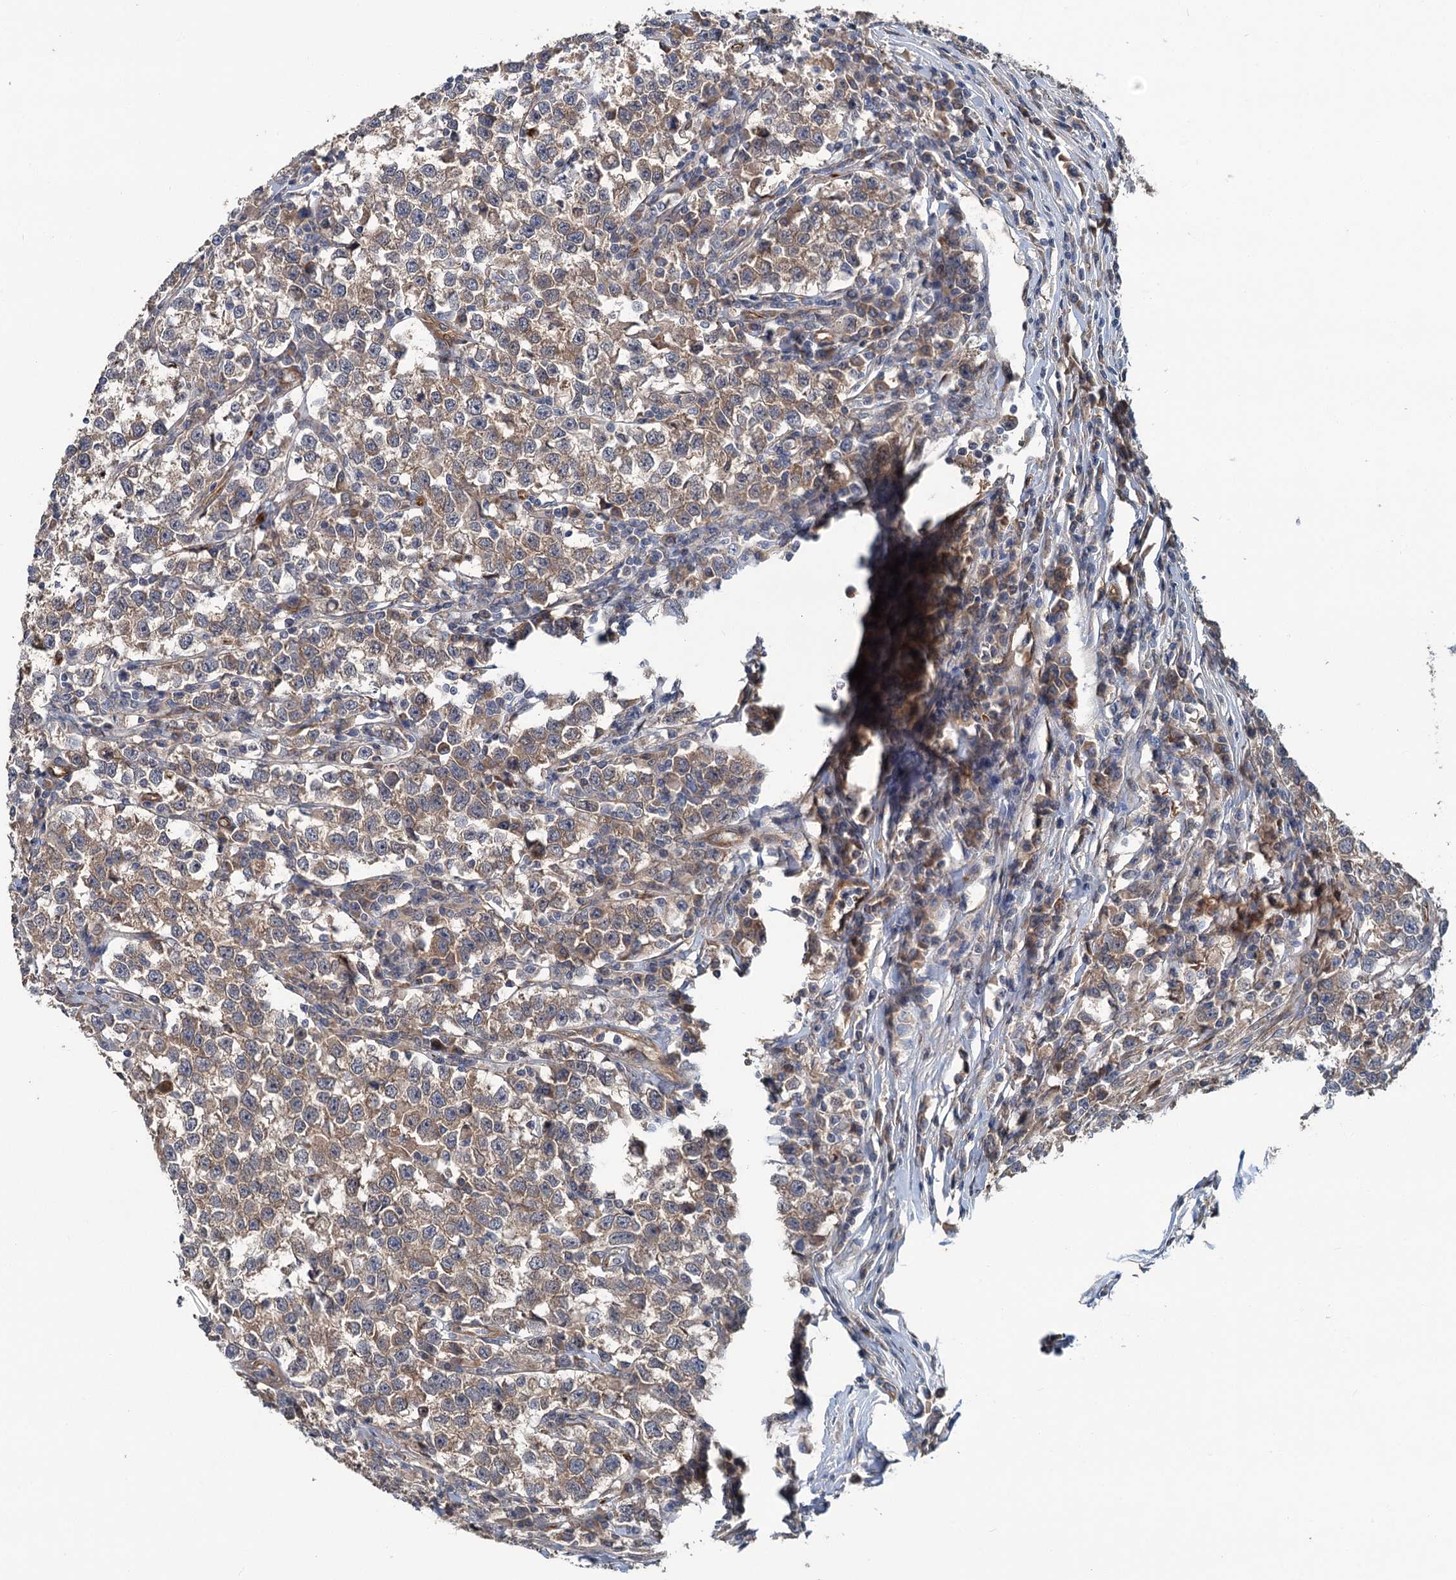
{"staining": {"intensity": "weak", "quantity": ">75%", "location": "cytoplasmic/membranous"}, "tissue": "testis cancer", "cell_type": "Tumor cells", "image_type": "cancer", "snomed": [{"axis": "morphology", "description": "Normal tissue, NOS"}, {"axis": "morphology", "description": "Seminoma, NOS"}, {"axis": "topography", "description": "Testis"}], "caption": "About >75% of tumor cells in seminoma (testis) show weak cytoplasmic/membranous protein staining as visualized by brown immunohistochemical staining.", "gene": "PKN2", "patient": {"sex": "male", "age": 43}}